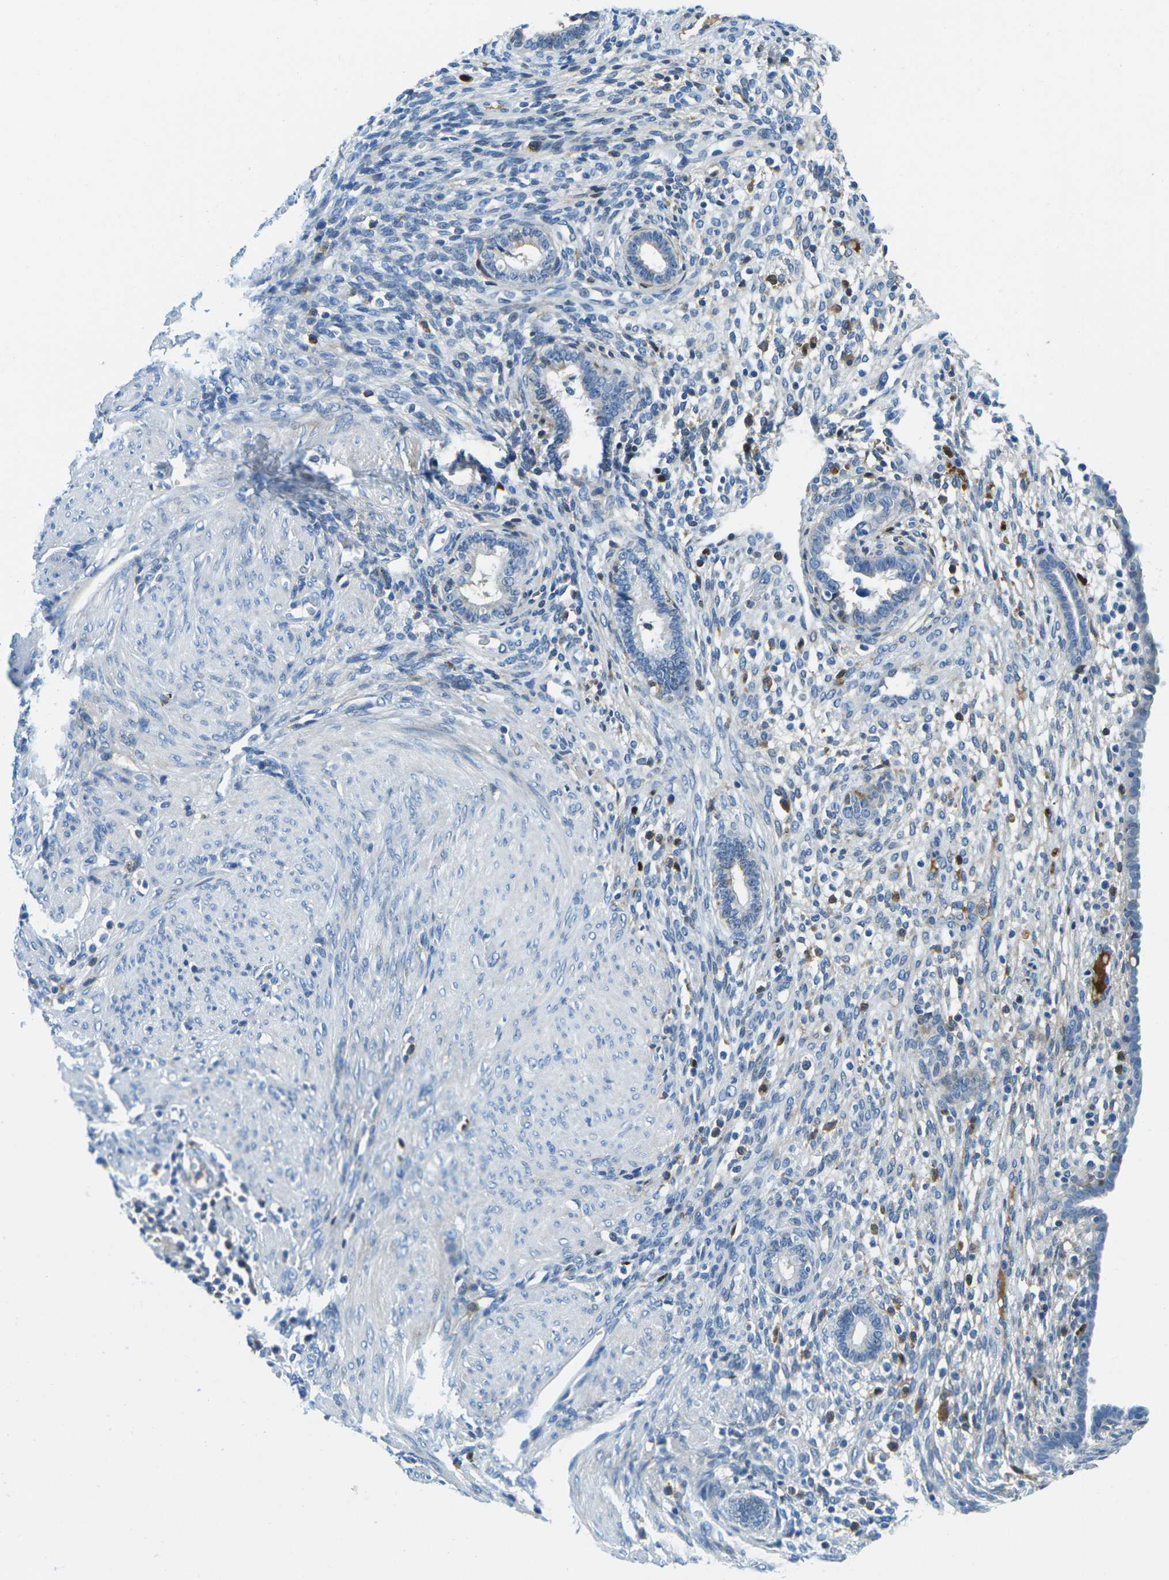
{"staining": {"intensity": "negative", "quantity": "none", "location": "none"}, "tissue": "endometrium", "cell_type": "Cells in endometrial stroma", "image_type": "normal", "snomed": [{"axis": "morphology", "description": "Normal tissue, NOS"}, {"axis": "topography", "description": "Endometrium"}], "caption": "Immunohistochemistry photomicrograph of normal human endometrium stained for a protein (brown), which displays no staining in cells in endometrial stroma. (Stains: DAB (3,3'-diaminobenzidine) immunohistochemistry with hematoxylin counter stain, Microscopy: brightfield microscopy at high magnification).", "gene": "CFB", "patient": {"sex": "female", "age": 72}}